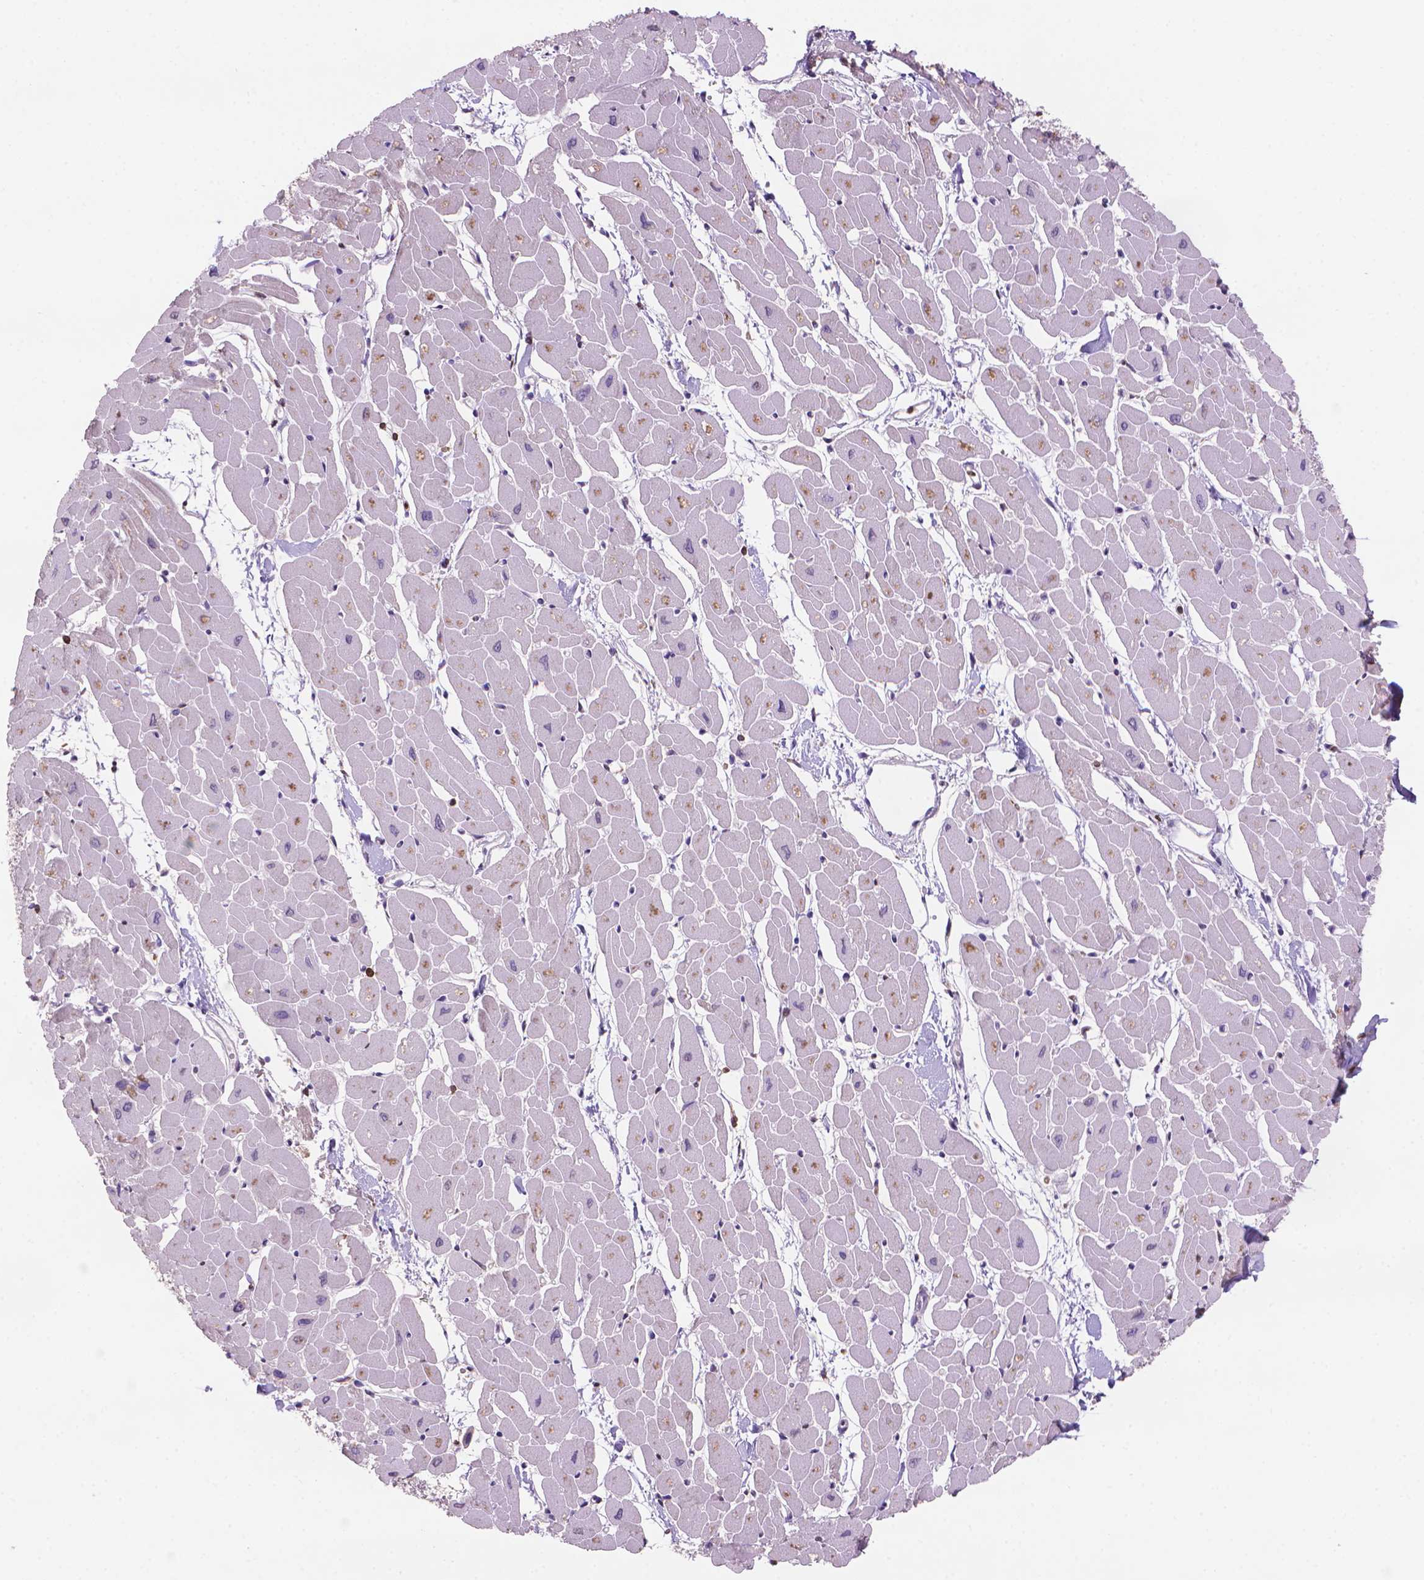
{"staining": {"intensity": "negative", "quantity": "none", "location": "none"}, "tissue": "heart muscle", "cell_type": "Cardiomyocytes", "image_type": "normal", "snomed": [{"axis": "morphology", "description": "Normal tissue, NOS"}, {"axis": "topography", "description": "Heart"}], "caption": "High magnification brightfield microscopy of normal heart muscle stained with DAB (brown) and counterstained with hematoxylin (blue): cardiomyocytes show no significant staining. (Stains: DAB (3,3'-diaminobenzidine) IHC with hematoxylin counter stain, Microscopy: brightfield microscopy at high magnification).", "gene": "BCL2", "patient": {"sex": "male", "age": 57}}